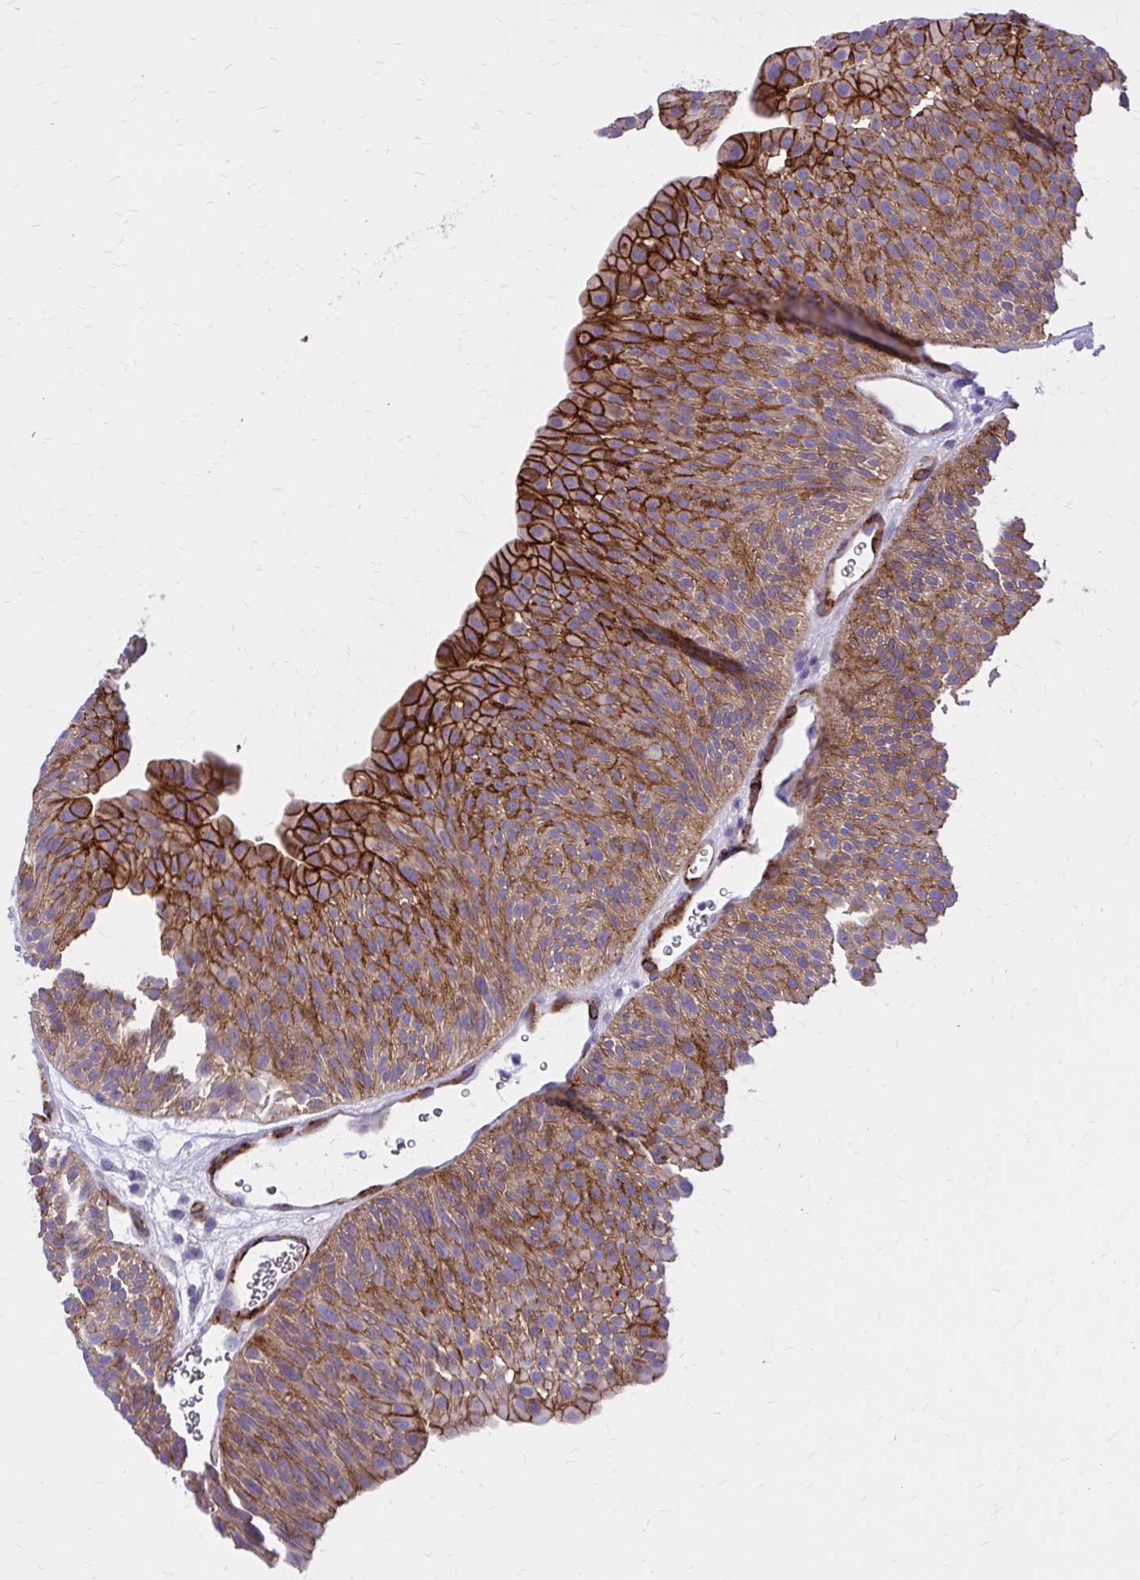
{"staining": {"intensity": "strong", "quantity": ">75%", "location": "cytoplasmic/membranous"}, "tissue": "urothelial cancer", "cell_type": "Tumor cells", "image_type": "cancer", "snomed": [{"axis": "morphology", "description": "Urothelial carcinoma, NOS"}, {"axis": "topography", "description": "Urinary bladder"}], "caption": "Urothelial cancer was stained to show a protein in brown. There is high levels of strong cytoplasmic/membranous expression in about >75% of tumor cells.", "gene": "EPB41L1", "patient": {"sex": "male", "age": 67}}